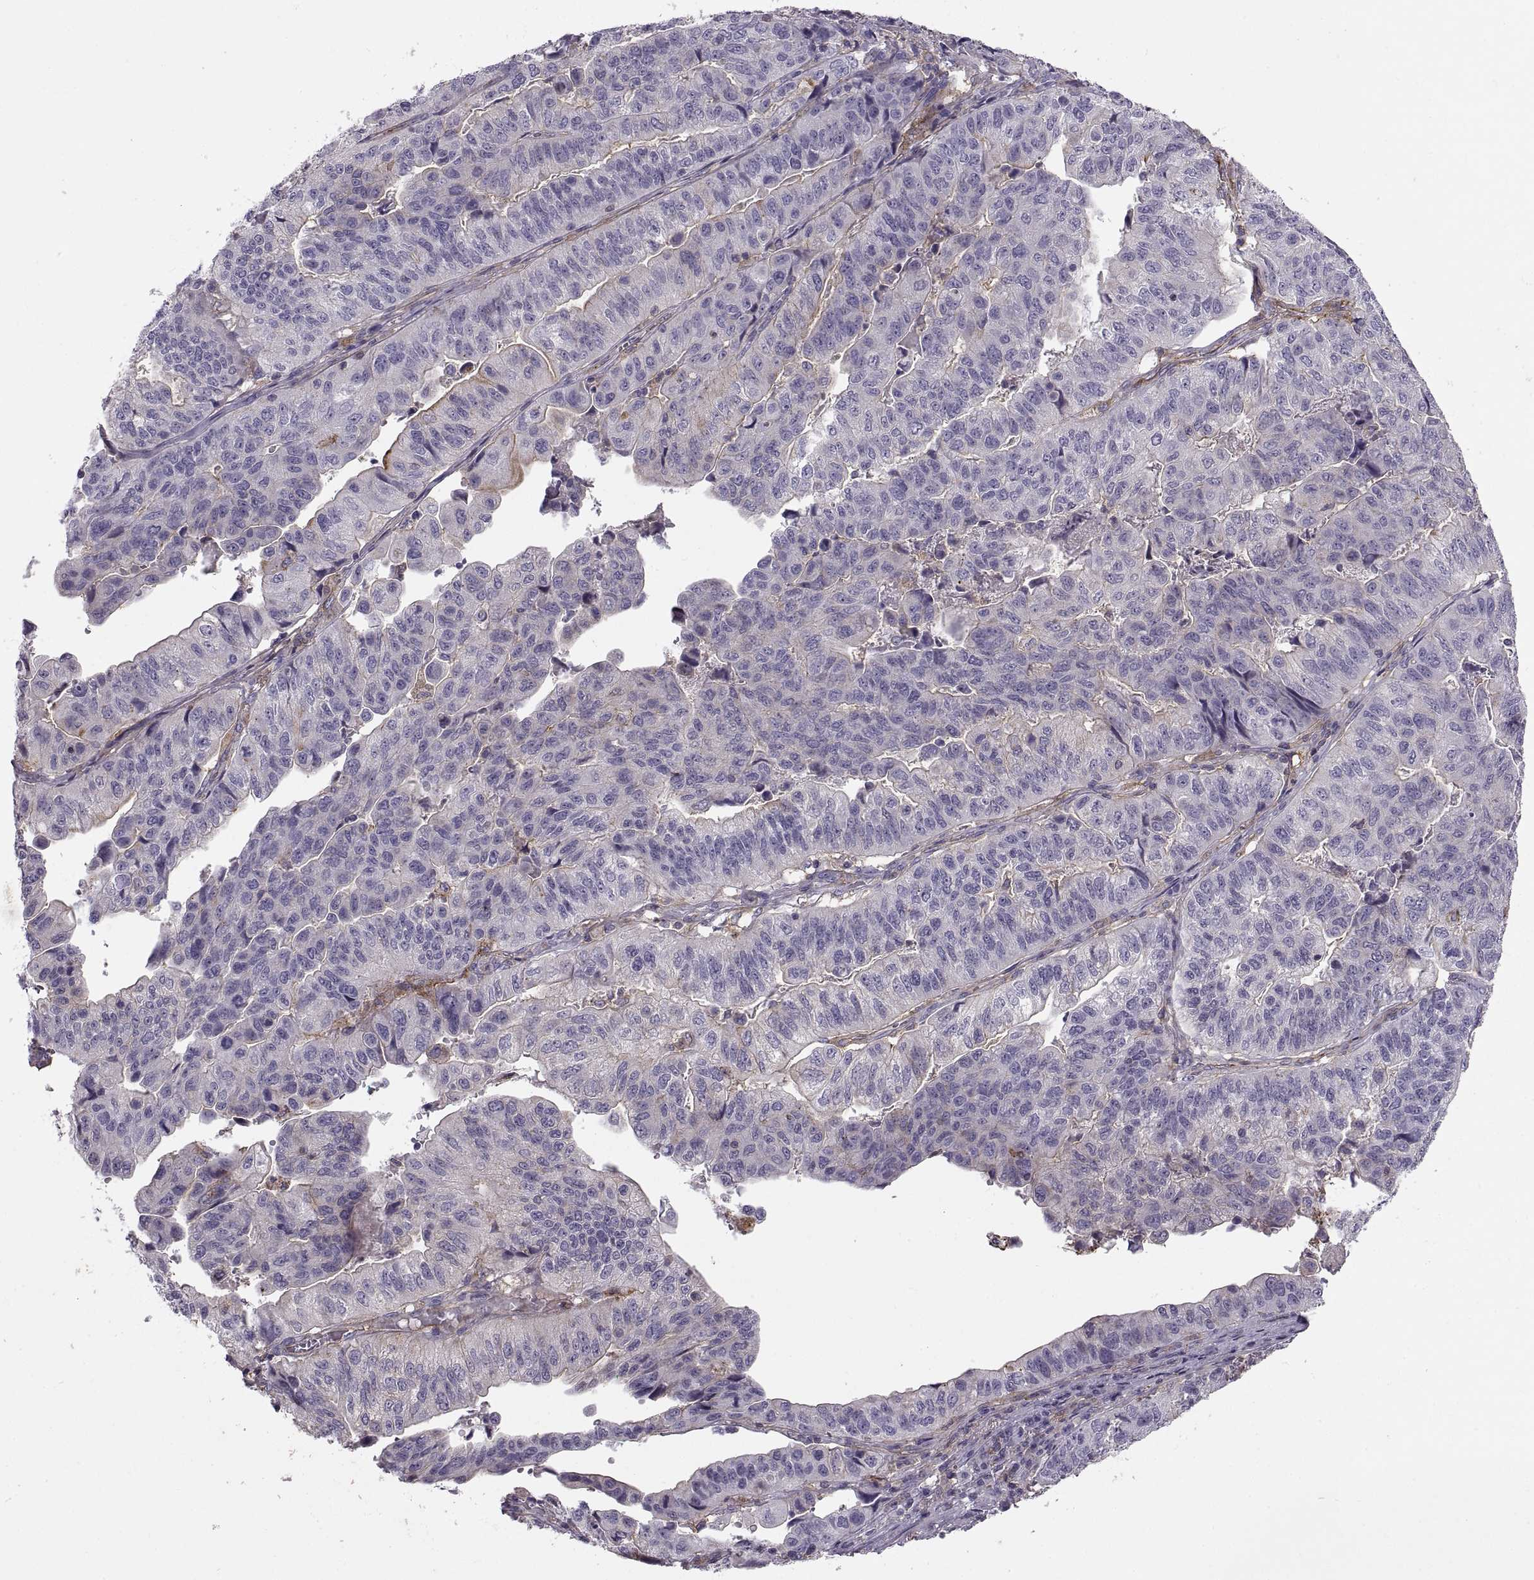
{"staining": {"intensity": "negative", "quantity": "none", "location": "none"}, "tissue": "stomach cancer", "cell_type": "Tumor cells", "image_type": "cancer", "snomed": [{"axis": "morphology", "description": "Adenocarcinoma, NOS"}, {"axis": "topography", "description": "Stomach, upper"}], "caption": "An immunohistochemistry histopathology image of adenocarcinoma (stomach) is shown. There is no staining in tumor cells of adenocarcinoma (stomach).", "gene": "RALB", "patient": {"sex": "female", "age": 67}}